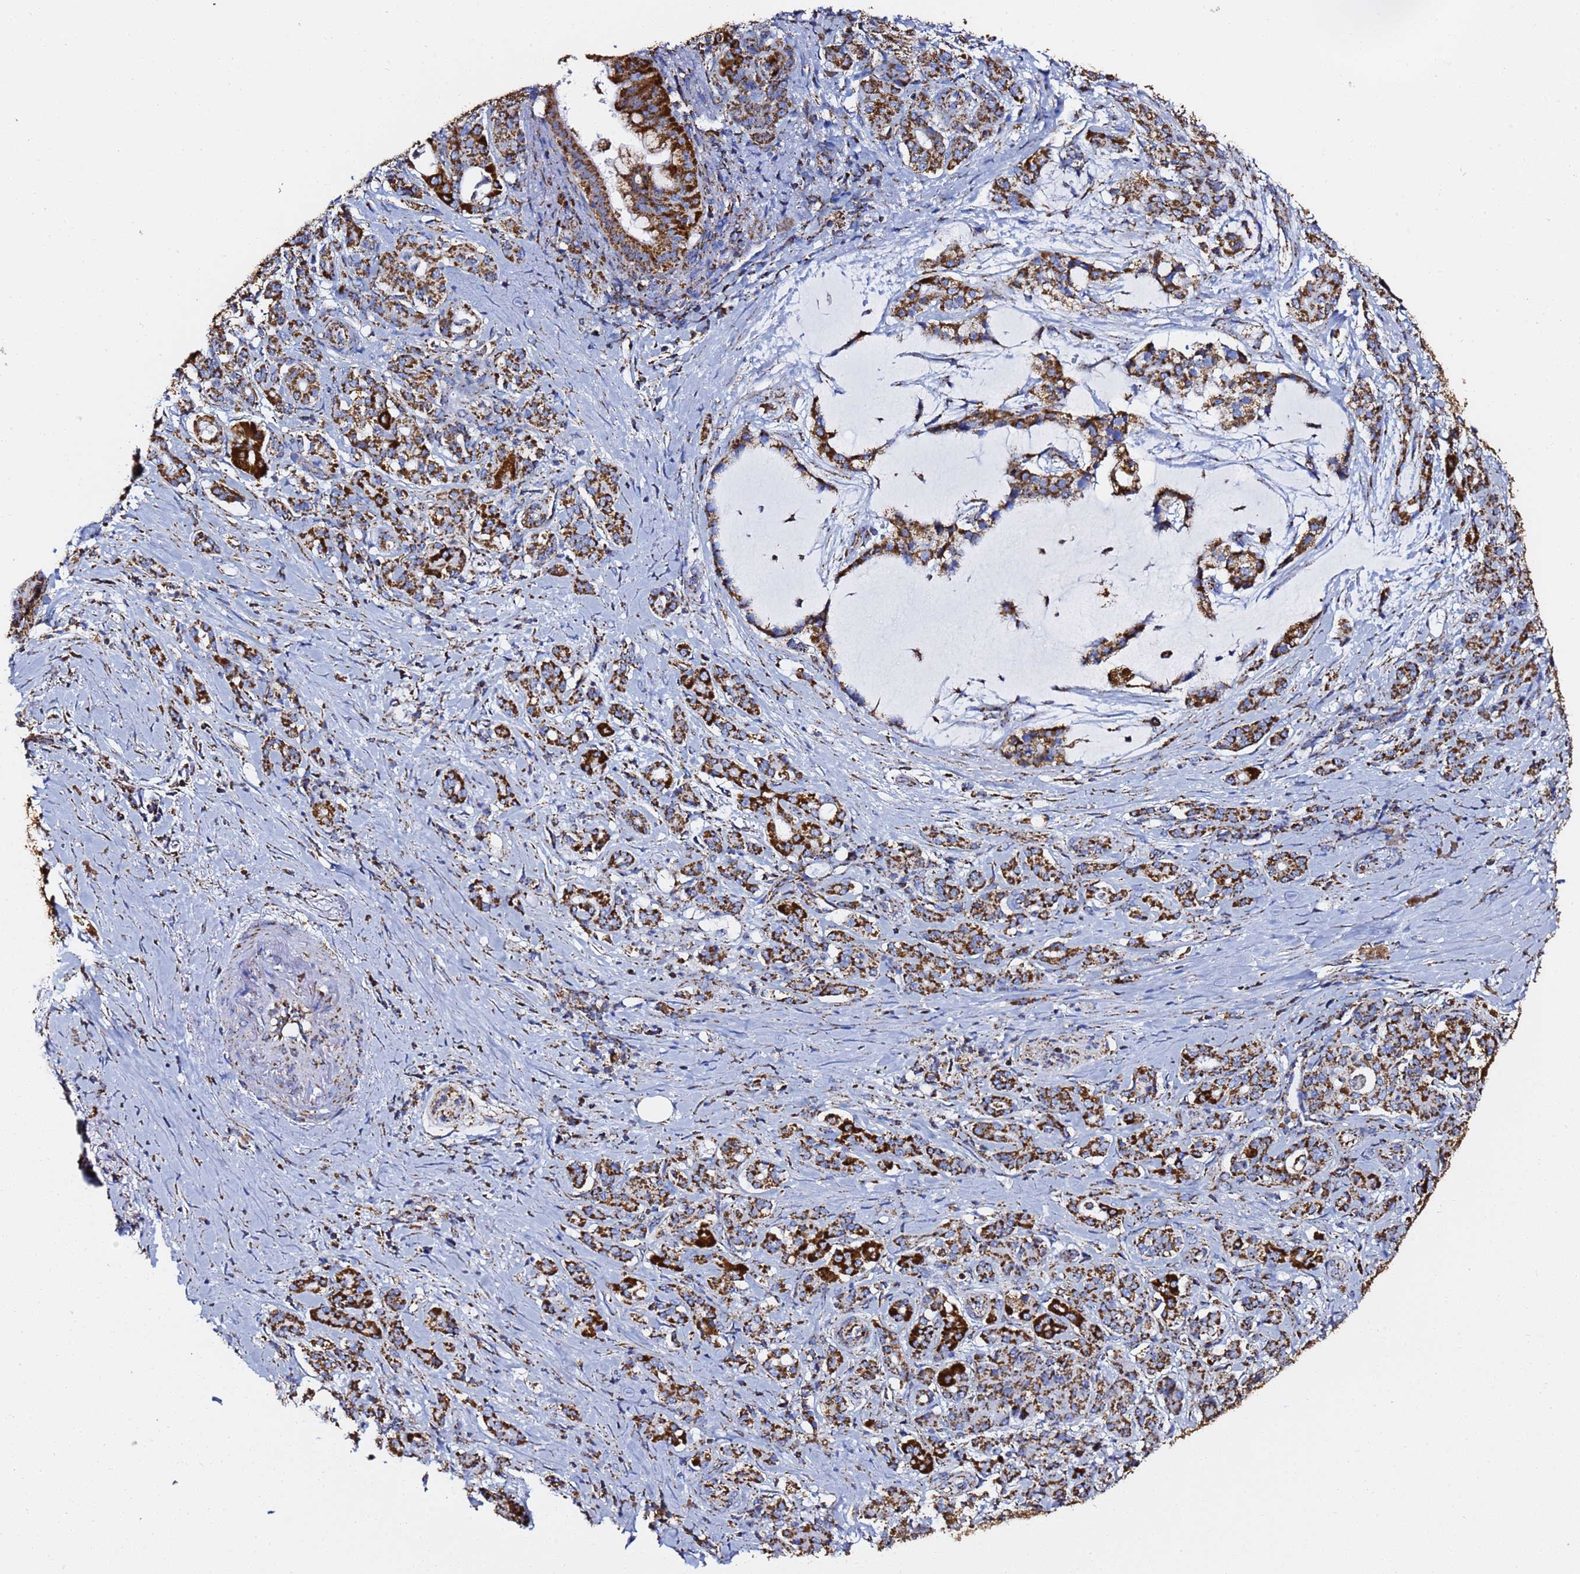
{"staining": {"intensity": "strong", "quantity": ">75%", "location": "cytoplasmic/membranous"}, "tissue": "pancreatic cancer", "cell_type": "Tumor cells", "image_type": "cancer", "snomed": [{"axis": "morphology", "description": "Adenocarcinoma, NOS"}, {"axis": "topography", "description": "Pancreas"}], "caption": "About >75% of tumor cells in human pancreatic adenocarcinoma reveal strong cytoplasmic/membranous protein positivity as visualized by brown immunohistochemical staining.", "gene": "PHB2", "patient": {"sex": "male", "age": 57}}